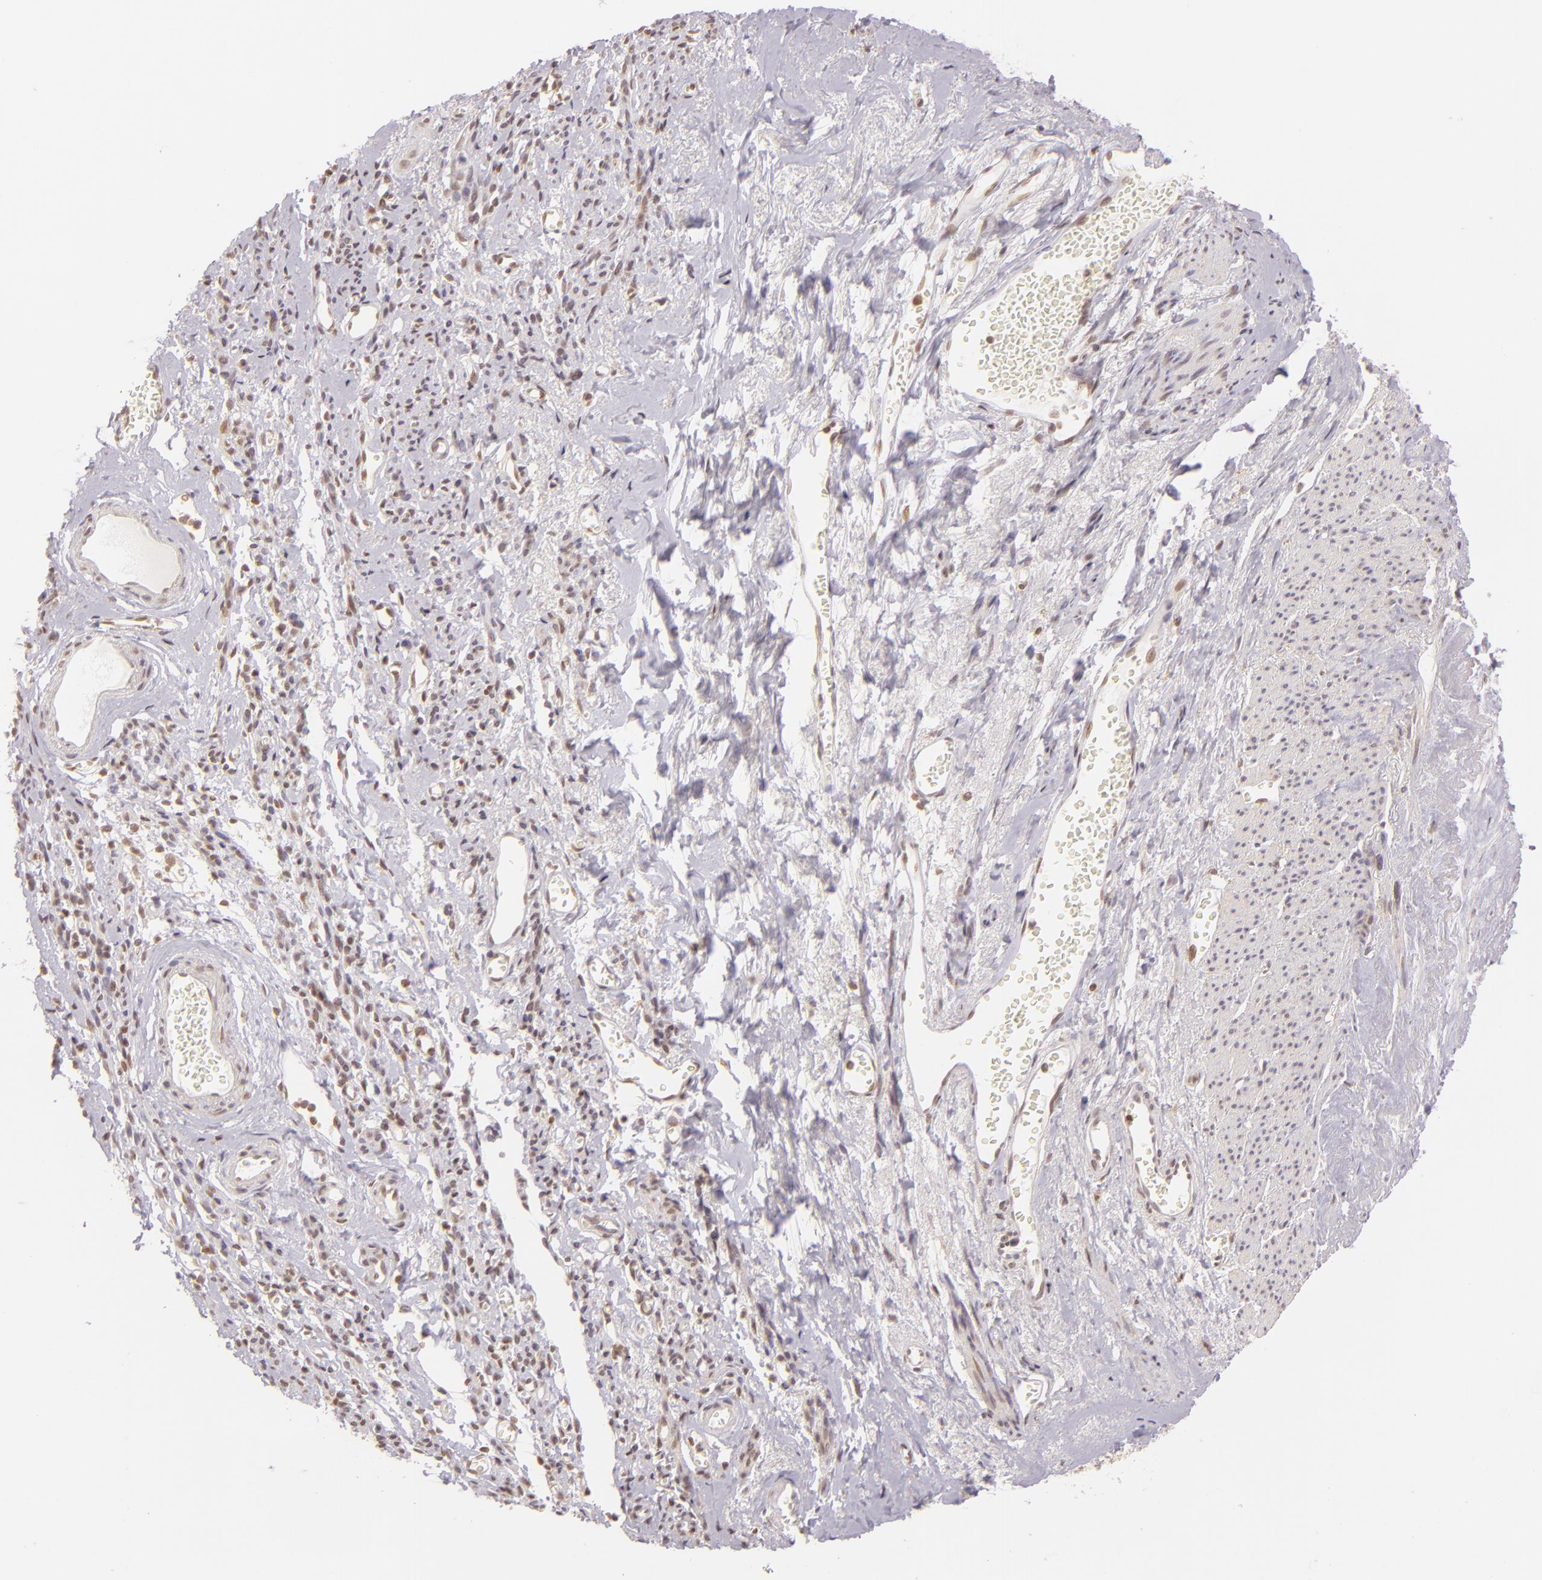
{"staining": {"intensity": "weak", "quantity": "25%-75%", "location": "cytoplasmic/membranous"}, "tissue": "endometrial cancer", "cell_type": "Tumor cells", "image_type": "cancer", "snomed": [{"axis": "morphology", "description": "Adenocarcinoma, NOS"}, {"axis": "topography", "description": "Endometrium"}], "caption": "High-magnification brightfield microscopy of adenocarcinoma (endometrial) stained with DAB (brown) and counterstained with hematoxylin (blue). tumor cells exhibit weak cytoplasmic/membranous positivity is identified in approximately25%-75% of cells.", "gene": "IMPDH1", "patient": {"sex": "female", "age": 75}}